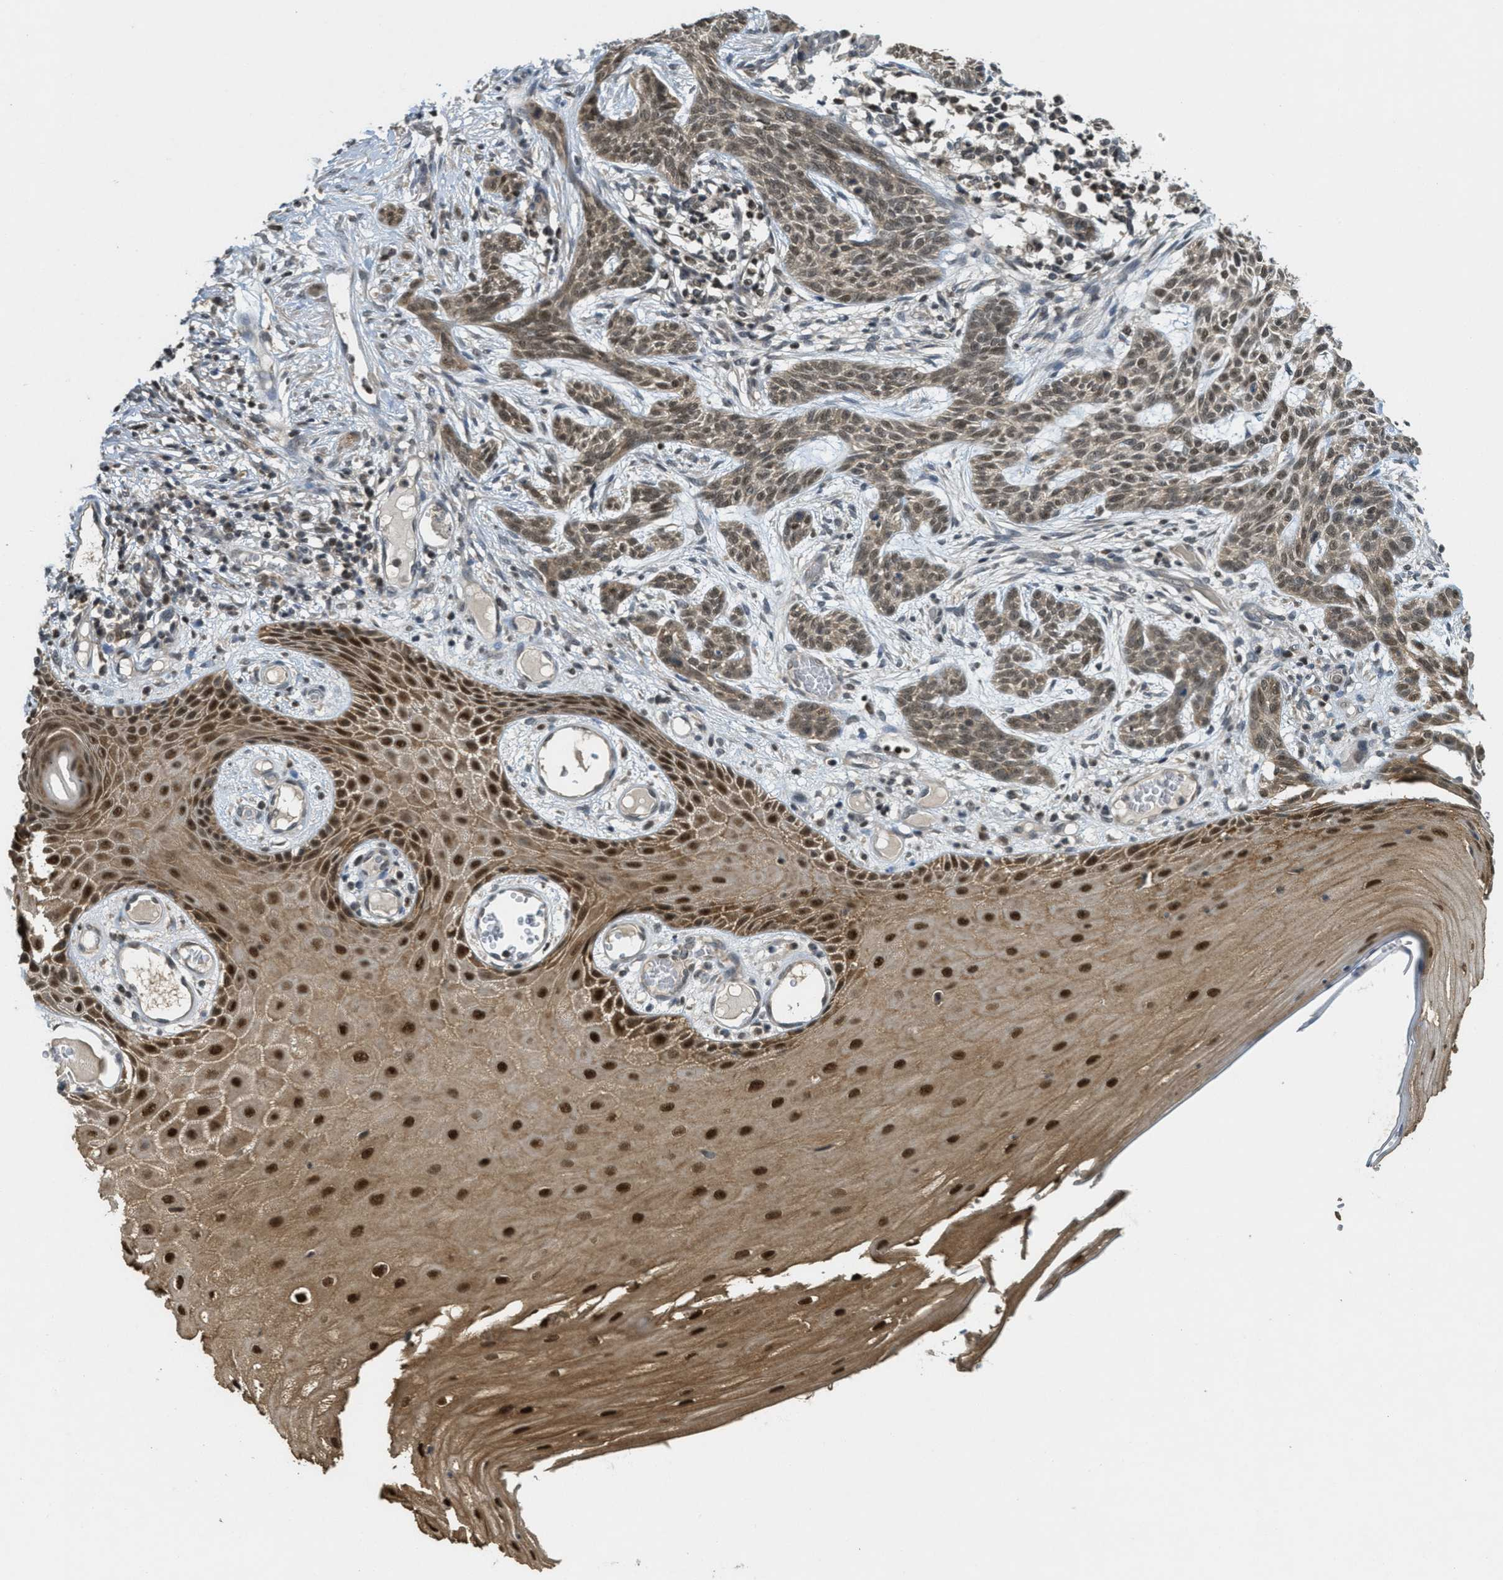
{"staining": {"intensity": "moderate", "quantity": ">75%", "location": "nuclear"}, "tissue": "skin cancer", "cell_type": "Tumor cells", "image_type": "cancer", "snomed": [{"axis": "morphology", "description": "Basal cell carcinoma"}, {"axis": "topography", "description": "Skin"}], "caption": "Immunohistochemistry micrograph of human skin basal cell carcinoma stained for a protein (brown), which reveals medium levels of moderate nuclear expression in approximately >75% of tumor cells.", "gene": "DNAJB1", "patient": {"sex": "female", "age": 59}}